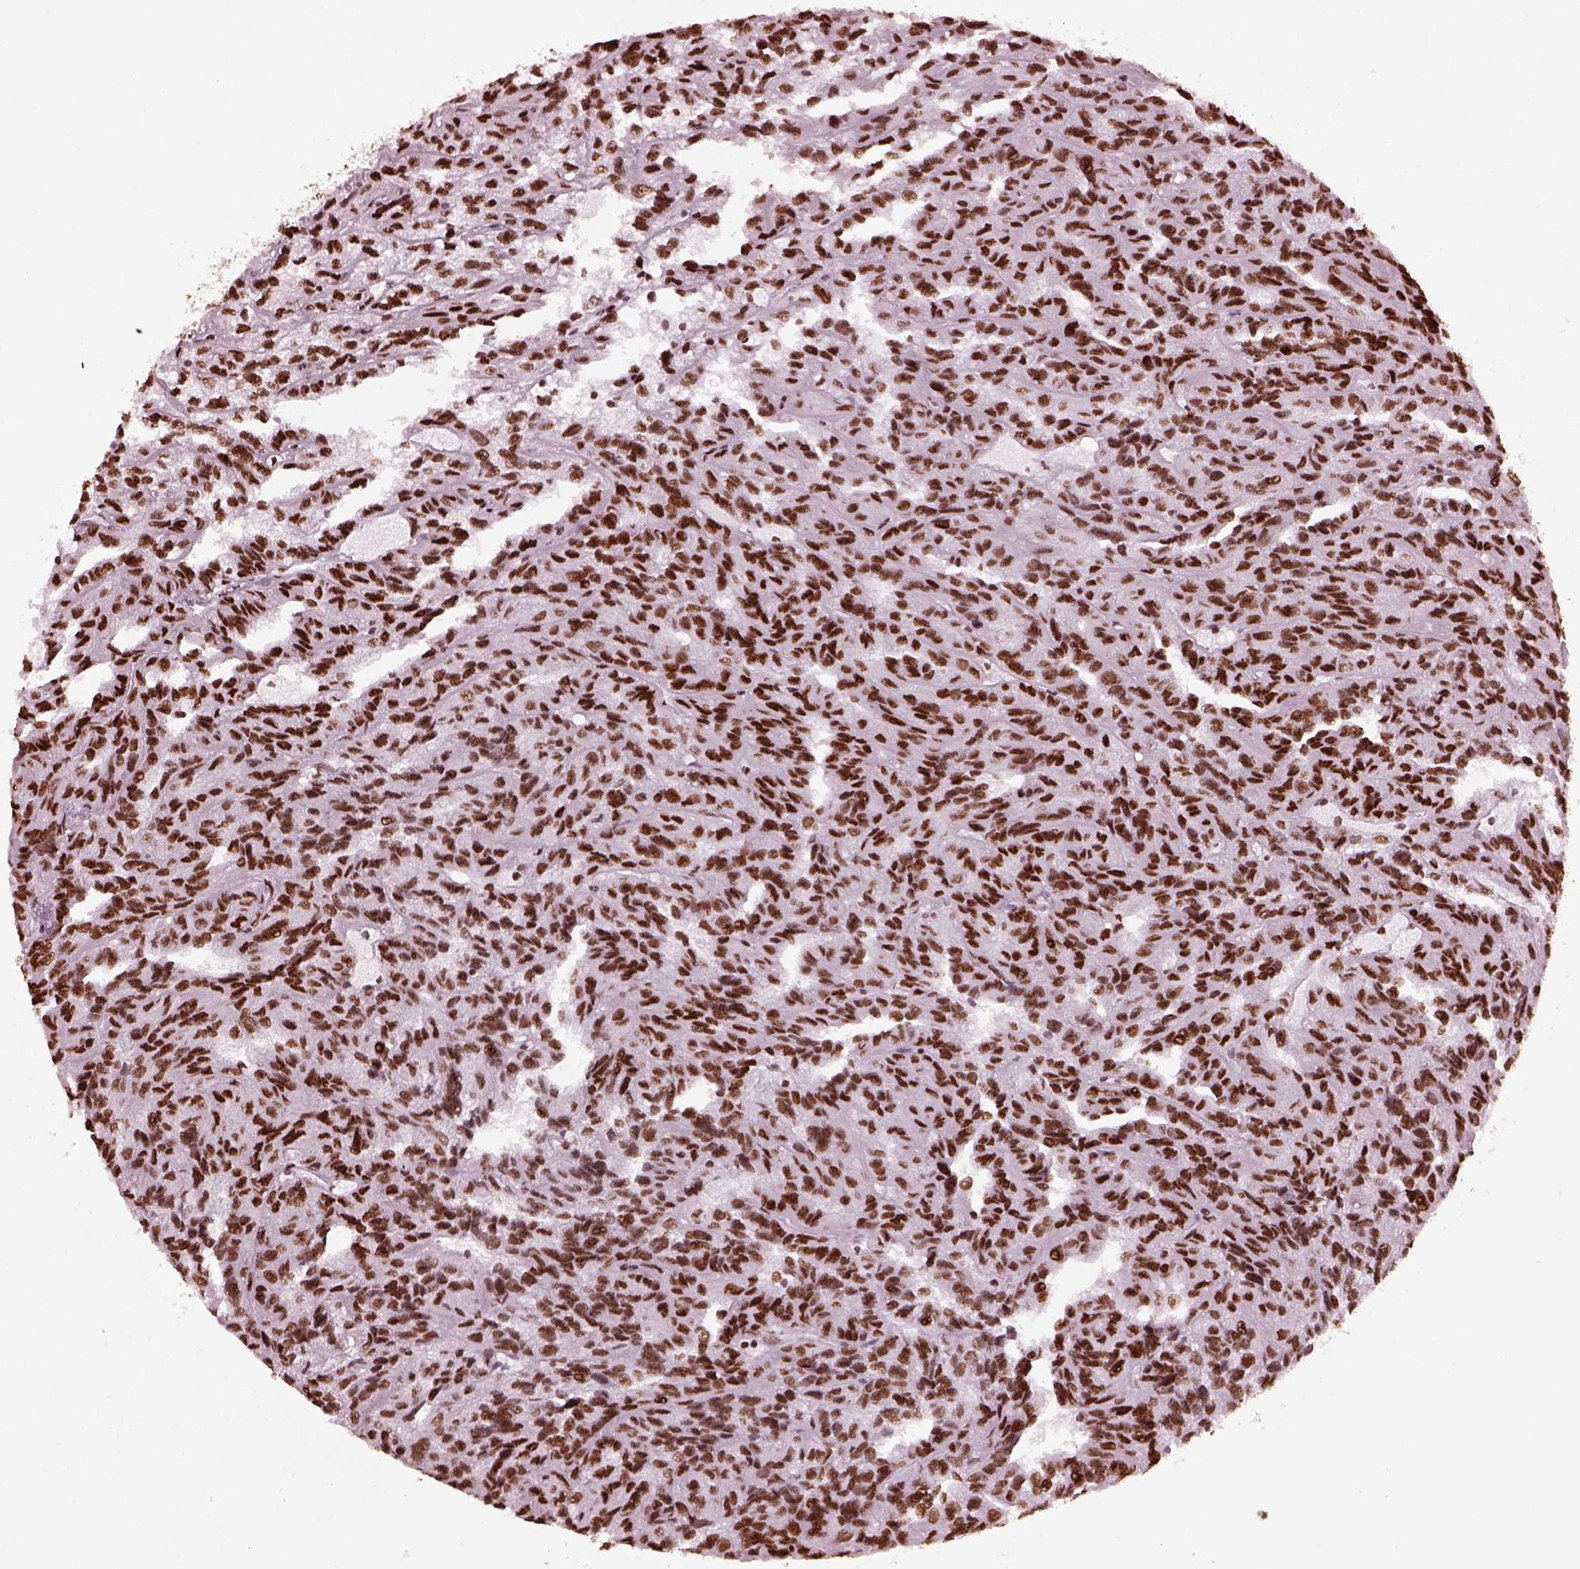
{"staining": {"intensity": "strong", "quantity": ">75%", "location": "nuclear"}, "tissue": "renal cancer", "cell_type": "Tumor cells", "image_type": "cancer", "snomed": [{"axis": "morphology", "description": "Adenocarcinoma, NOS"}, {"axis": "topography", "description": "Kidney"}], "caption": "High-magnification brightfield microscopy of renal cancer (adenocarcinoma) stained with DAB (brown) and counterstained with hematoxylin (blue). tumor cells exhibit strong nuclear positivity is identified in about>75% of cells.", "gene": "CBFA2T3", "patient": {"sex": "male", "age": 79}}